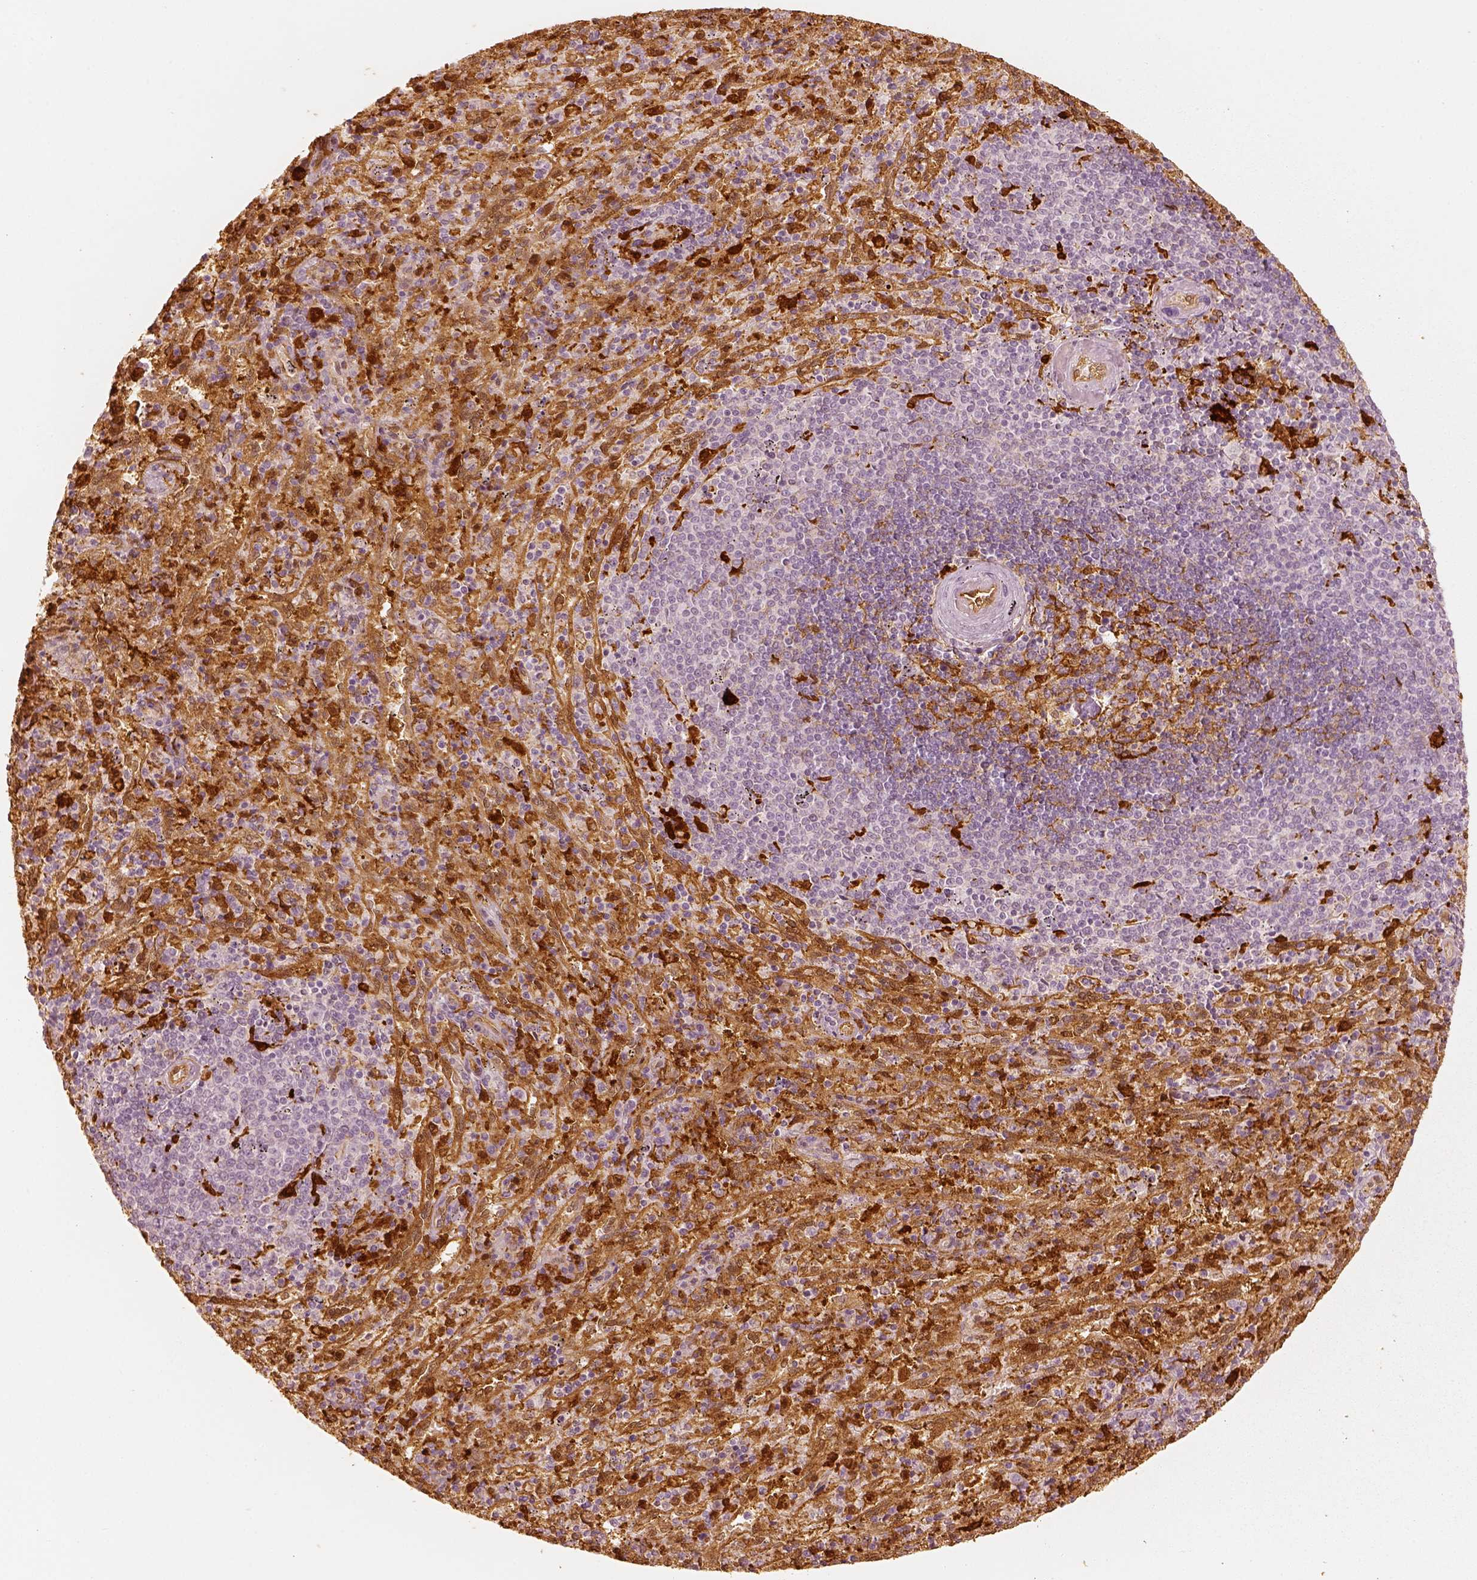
{"staining": {"intensity": "strong", "quantity": "25%-75%", "location": "cytoplasmic/membranous"}, "tissue": "spleen", "cell_type": "Cells in red pulp", "image_type": "normal", "snomed": [{"axis": "morphology", "description": "Normal tissue, NOS"}, {"axis": "topography", "description": "Spleen"}], "caption": "Protein analysis of unremarkable spleen exhibits strong cytoplasmic/membranous expression in approximately 25%-75% of cells in red pulp.", "gene": "FSCN1", "patient": {"sex": "male", "age": 57}}